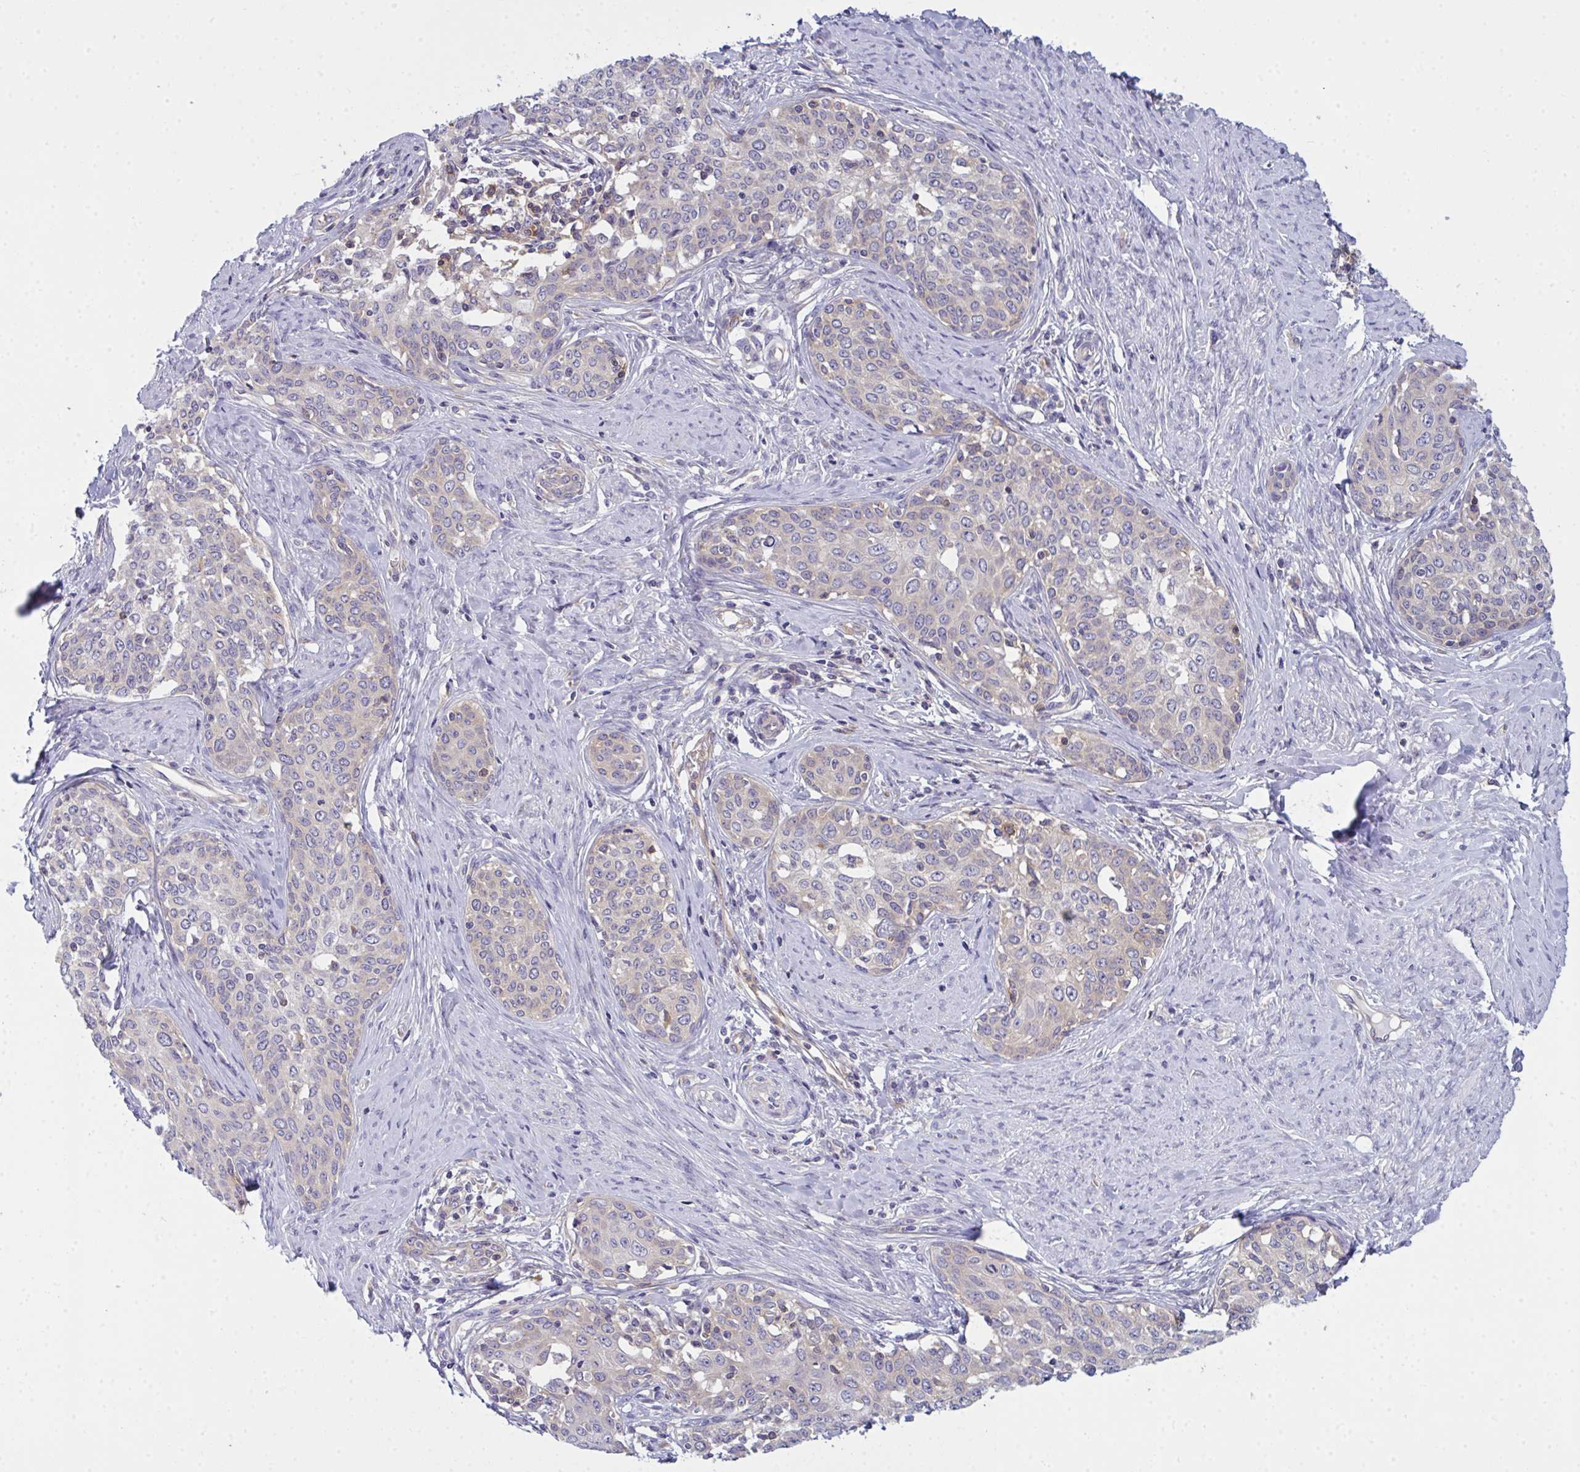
{"staining": {"intensity": "weak", "quantity": "<25%", "location": "cytoplasmic/membranous"}, "tissue": "cervical cancer", "cell_type": "Tumor cells", "image_type": "cancer", "snomed": [{"axis": "morphology", "description": "Squamous cell carcinoma, NOS"}, {"axis": "morphology", "description": "Adenocarcinoma, NOS"}, {"axis": "topography", "description": "Cervix"}], "caption": "Immunohistochemical staining of human cervical cancer reveals no significant positivity in tumor cells.", "gene": "SLC30A6", "patient": {"sex": "female", "age": 52}}